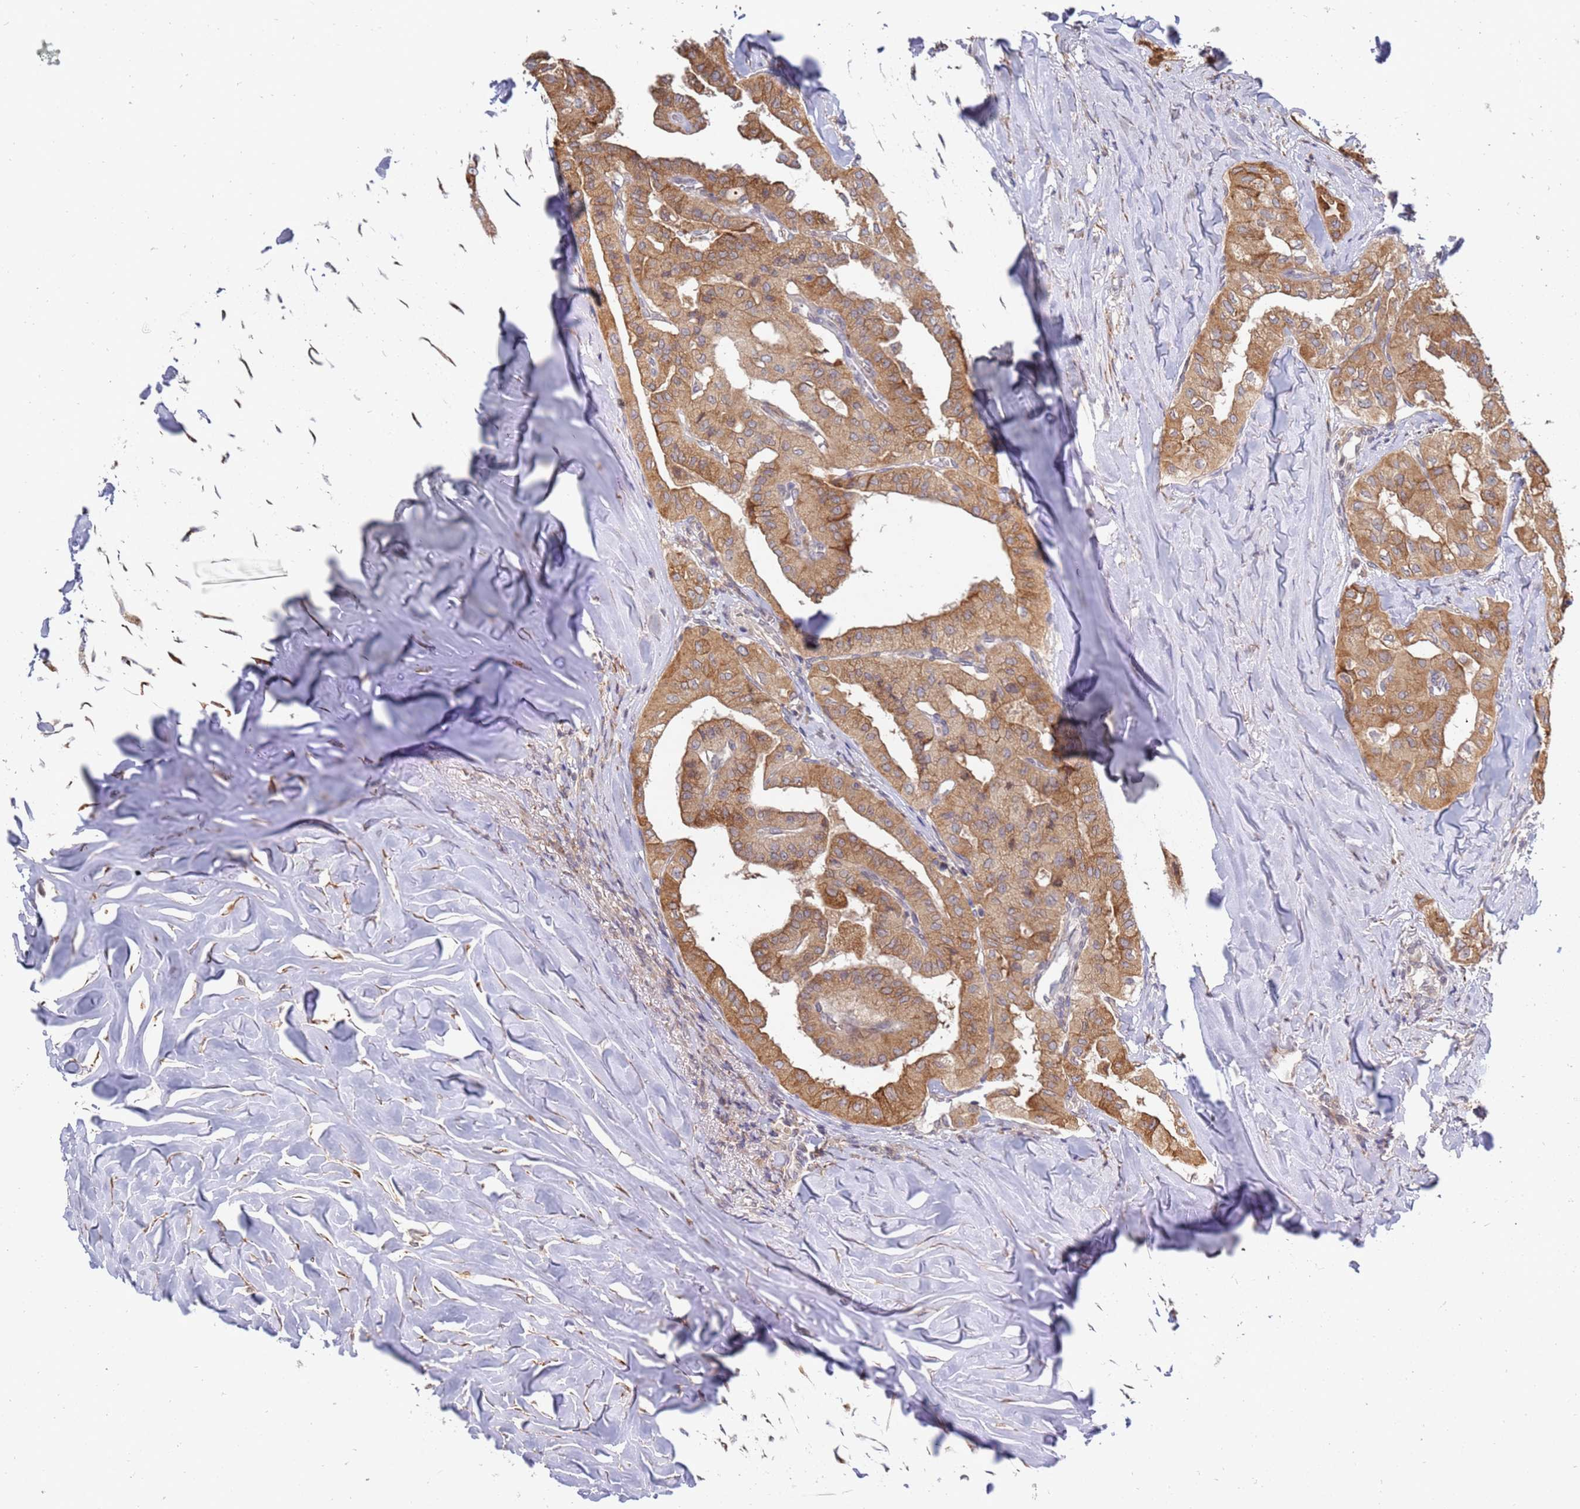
{"staining": {"intensity": "moderate", "quantity": ">75%", "location": "cytoplasmic/membranous"}, "tissue": "thyroid cancer", "cell_type": "Tumor cells", "image_type": "cancer", "snomed": [{"axis": "morphology", "description": "Papillary adenocarcinoma, NOS"}, {"axis": "topography", "description": "Thyroid gland"}], "caption": "Moderate cytoplasmic/membranous positivity is present in approximately >75% of tumor cells in papillary adenocarcinoma (thyroid).", "gene": "VRK2", "patient": {"sex": "female", "age": 59}}